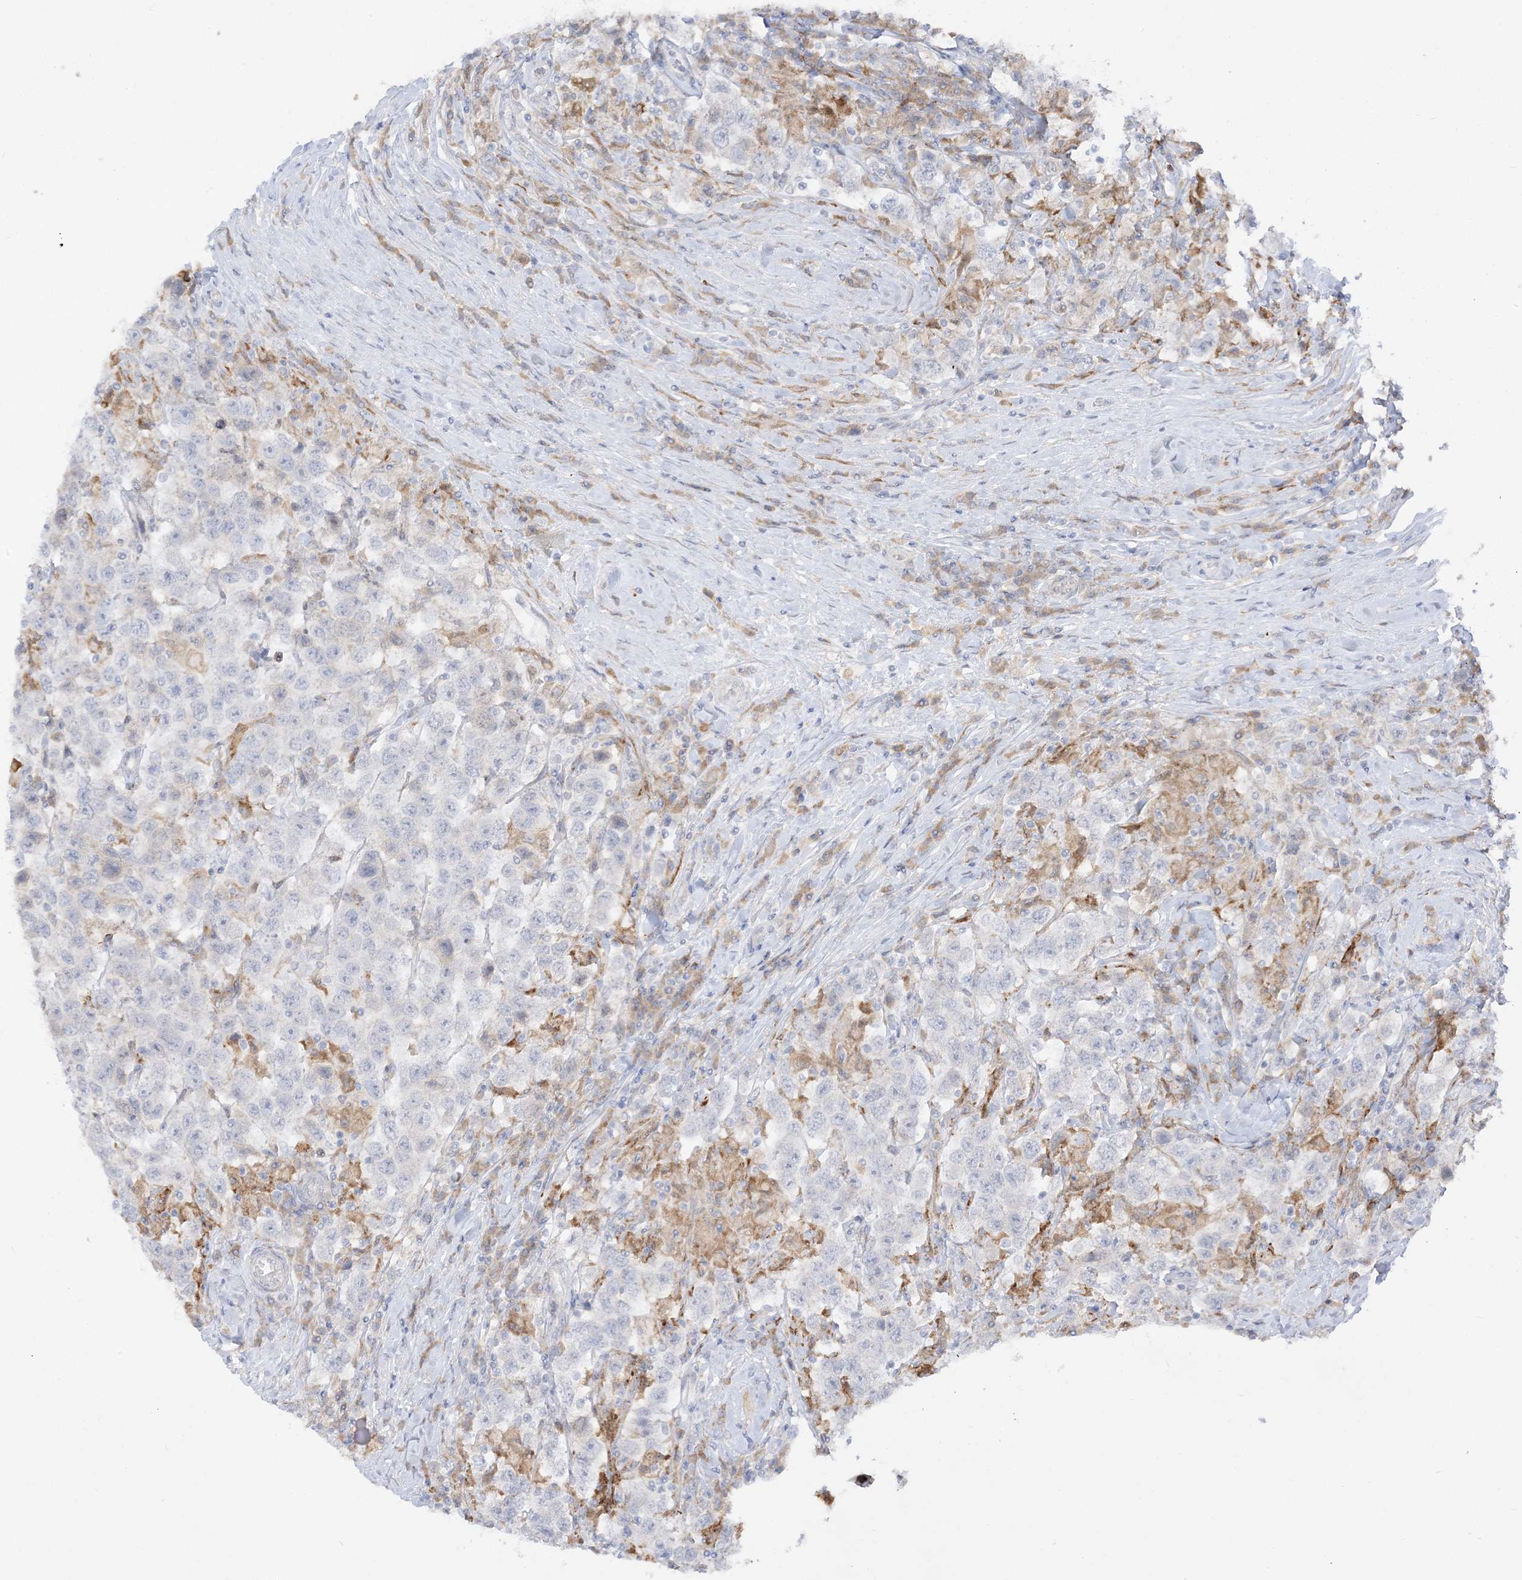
{"staining": {"intensity": "negative", "quantity": "none", "location": "none"}, "tissue": "testis cancer", "cell_type": "Tumor cells", "image_type": "cancer", "snomed": [{"axis": "morphology", "description": "Seminoma, NOS"}, {"axis": "topography", "description": "Testis"}], "caption": "This is an IHC histopathology image of testis cancer (seminoma). There is no staining in tumor cells.", "gene": "LOXL3", "patient": {"sex": "male", "age": 41}}